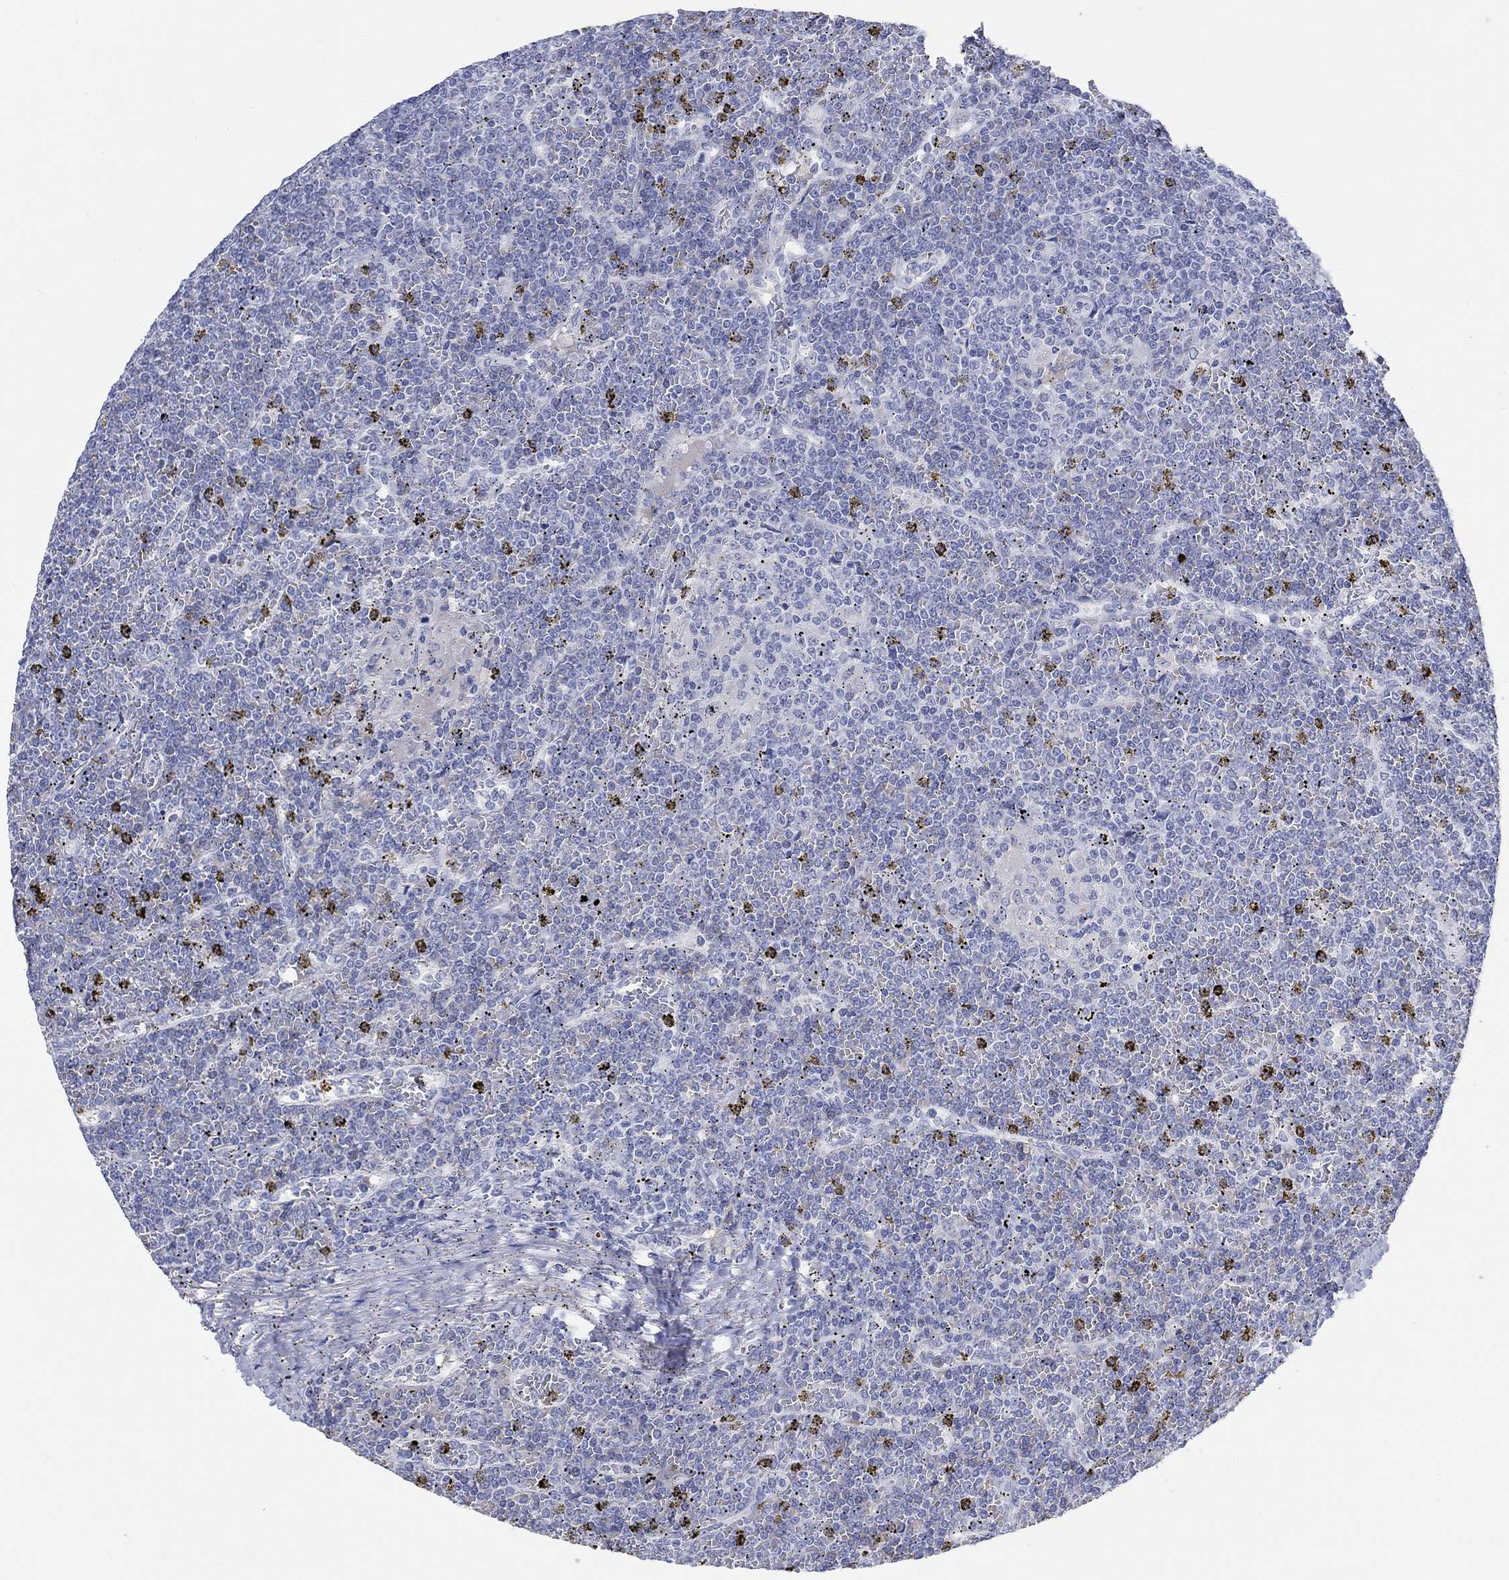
{"staining": {"intensity": "negative", "quantity": "none", "location": "none"}, "tissue": "lymphoma", "cell_type": "Tumor cells", "image_type": "cancer", "snomed": [{"axis": "morphology", "description": "Malignant lymphoma, non-Hodgkin's type, Low grade"}, {"axis": "topography", "description": "Spleen"}], "caption": "An immunohistochemistry (IHC) photomicrograph of low-grade malignant lymphoma, non-Hodgkin's type is shown. There is no staining in tumor cells of low-grade malignant lymphoma, non-Hodgkin's type. (DAB immunohistochemistry (IHC) visualized using brightfield microscopy, high magnification).", "gene": "GRIA3", "patient": {"sex": "female", "age": 19}}